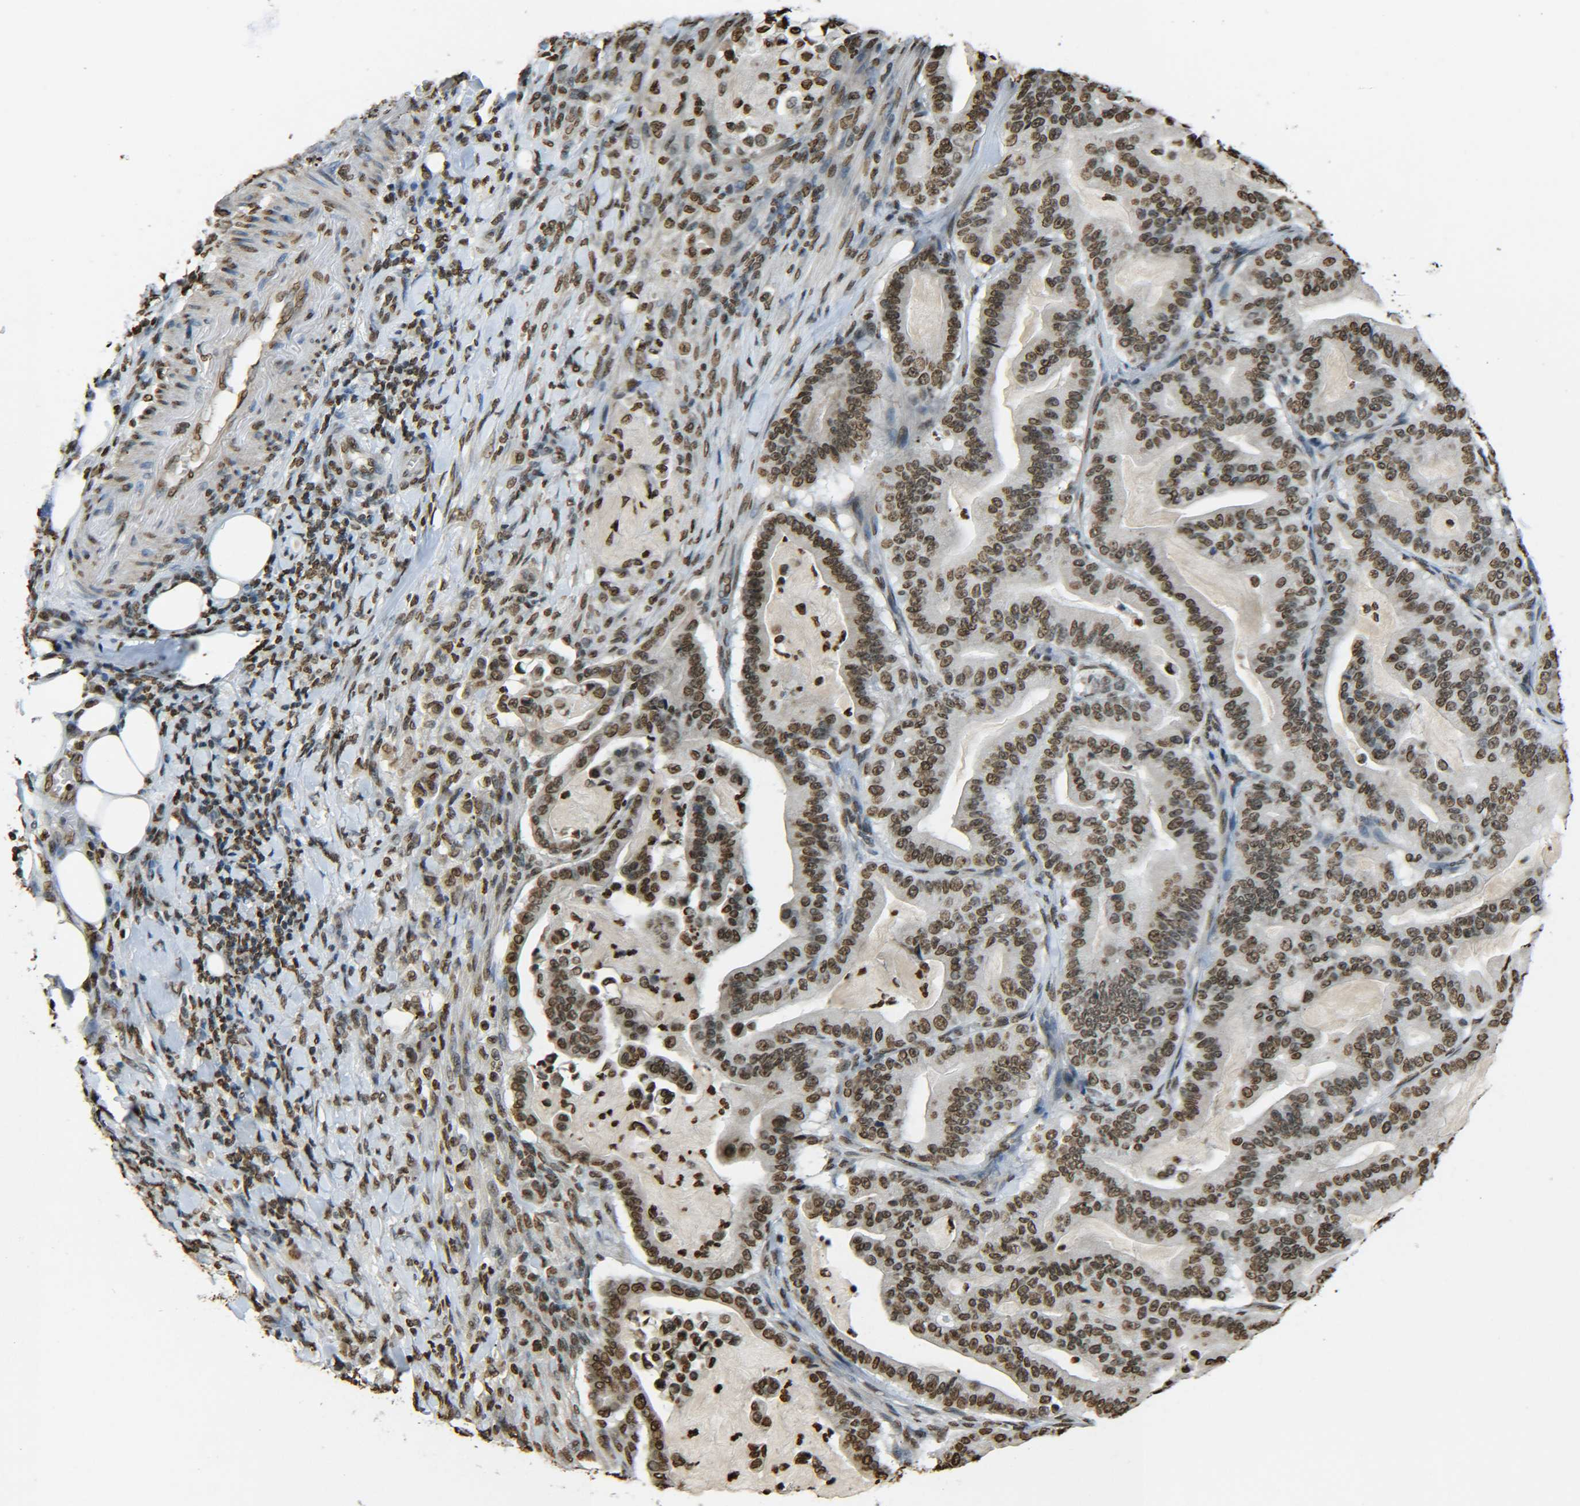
{"staining": {"intensity": "moderate", "quantity": ">75%", "location": "nuclear"}, "tissue": "pancreatic cancer", "cell_type": "Tumor cells", "image_type": "cancer", "snomed": [{"axis": "morphology", "description": "Adenocarcinoma, NOS"}, {"axis": "topography", "description": "Pancreas"}], "caption": "About >75% of tumor cells in adenocarcinoma (pancreatic) exhibit moderate nuclear protein expression as visualized by brown immunohistochemical staining.", "gene": "H4C16", "patient": {"sex": "male", "age": 63}}